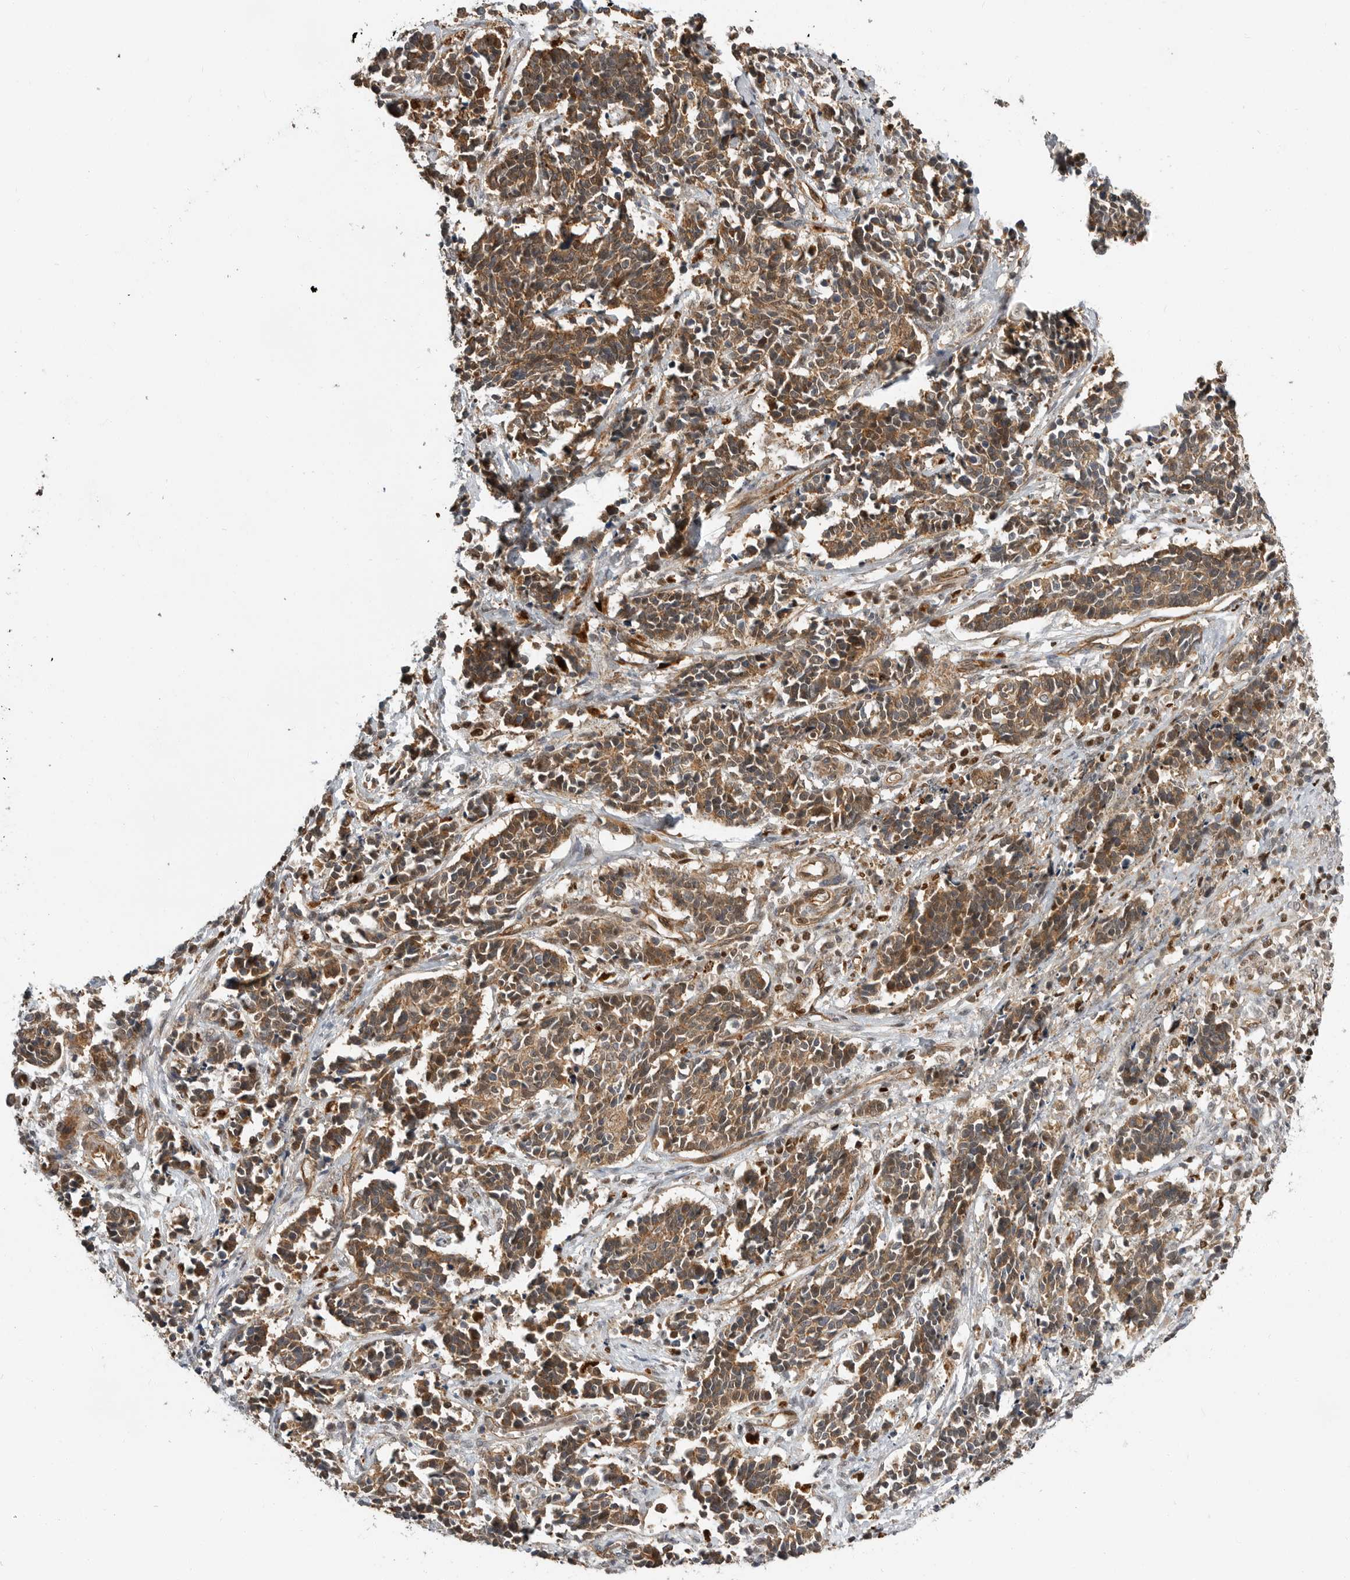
{"staining": {"intensity": "moderate", "quantity": ">75%", "location": "cytoplasmic/membranous,nuclear"}, "tissue": "cervical cancer", "cell_type": "Tumor cells", "image_type": "cancer", "snomed": [{"axis": "morphology", "description": "Normal tissue, NOS"}, {"axis": "morphology", "description": "Squamous cell carcinoma, NOS"}, {"axis": "topography", "description": "Cervix"}], "caption": "Immunohistochemical staining of squamous cell carcinoma (cervical) exhibits medium levels of moderate cytoplasmic/membranous and nuclear protein staining in about >75% of tumor cells.", "gene": "STRAP", "patient": {"sex": "female", "age": 35}}